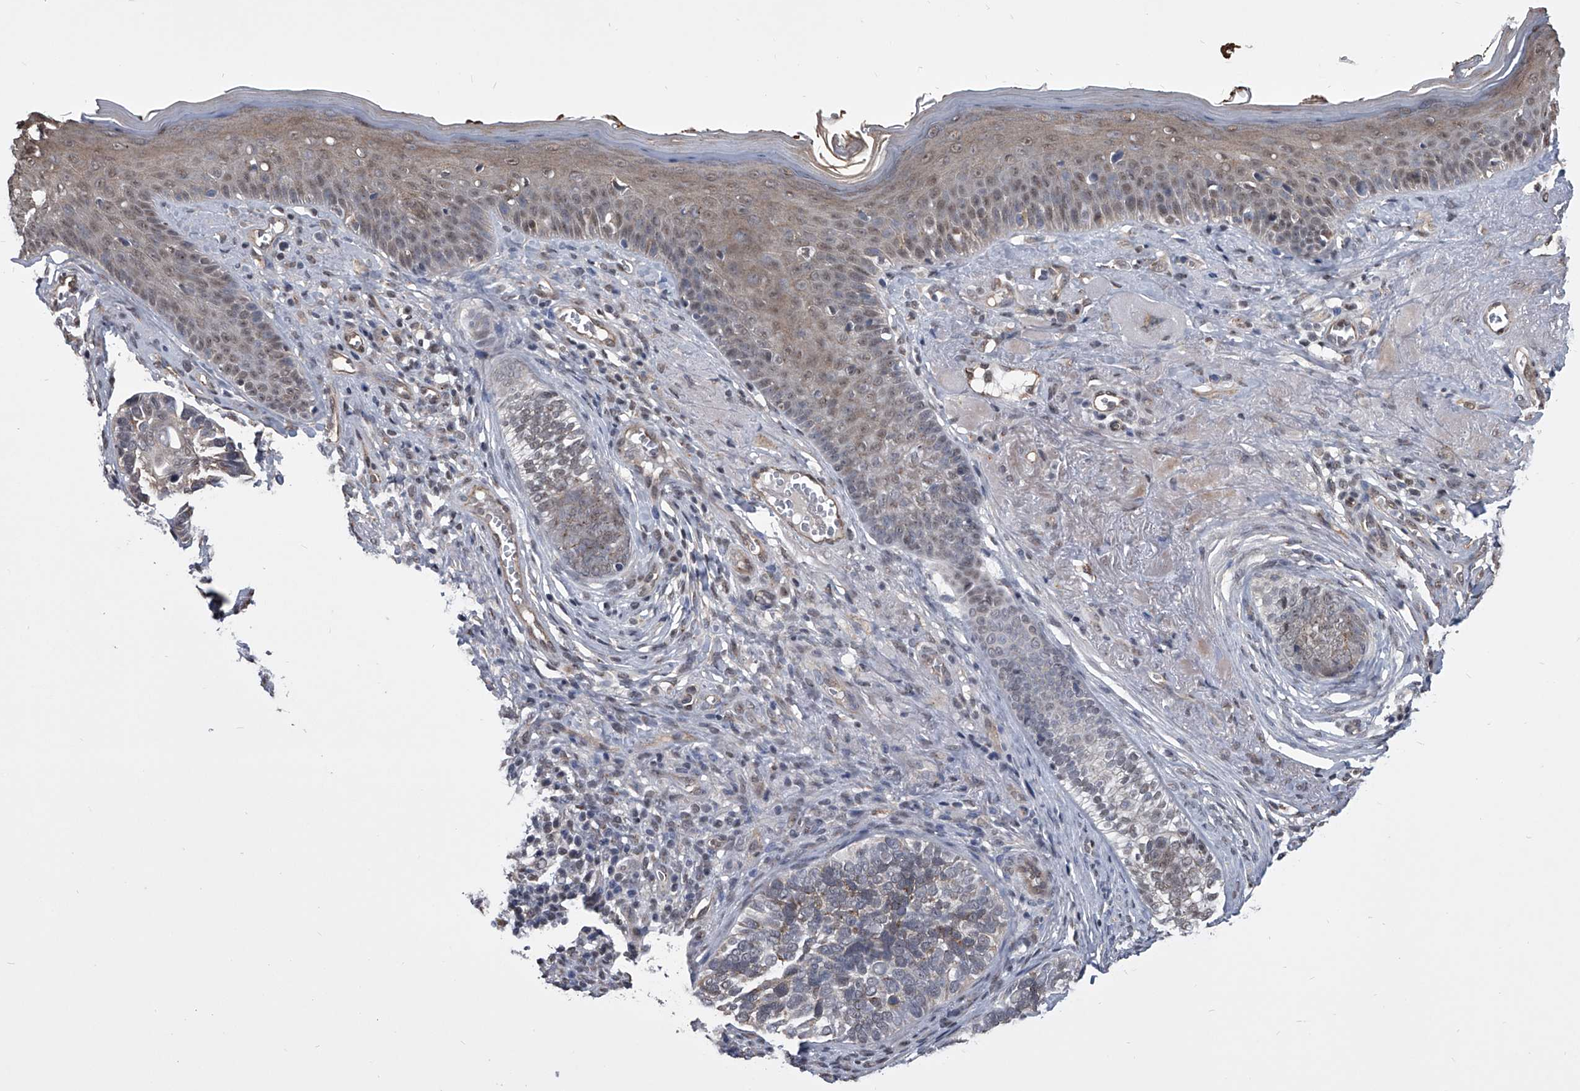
{"staining": {"intensity": "negative", "quantity": "none", "location": "none"}, "tissue": "skin cancer", "cell_type": "Tumor cells", "image_type": "cancer", "snomed": [{"axis": "morphology", "description": "Basal cell carcinoma"}, {"axis": "topography", "description": "Skin"}], "caption": "Immunohistochemical staining of basal cell carcinoma (skin) demonstrates no significant positivity in tumor cells.", "gene": "ZNF76", "patient": {"sex": "male", "age": 62}}